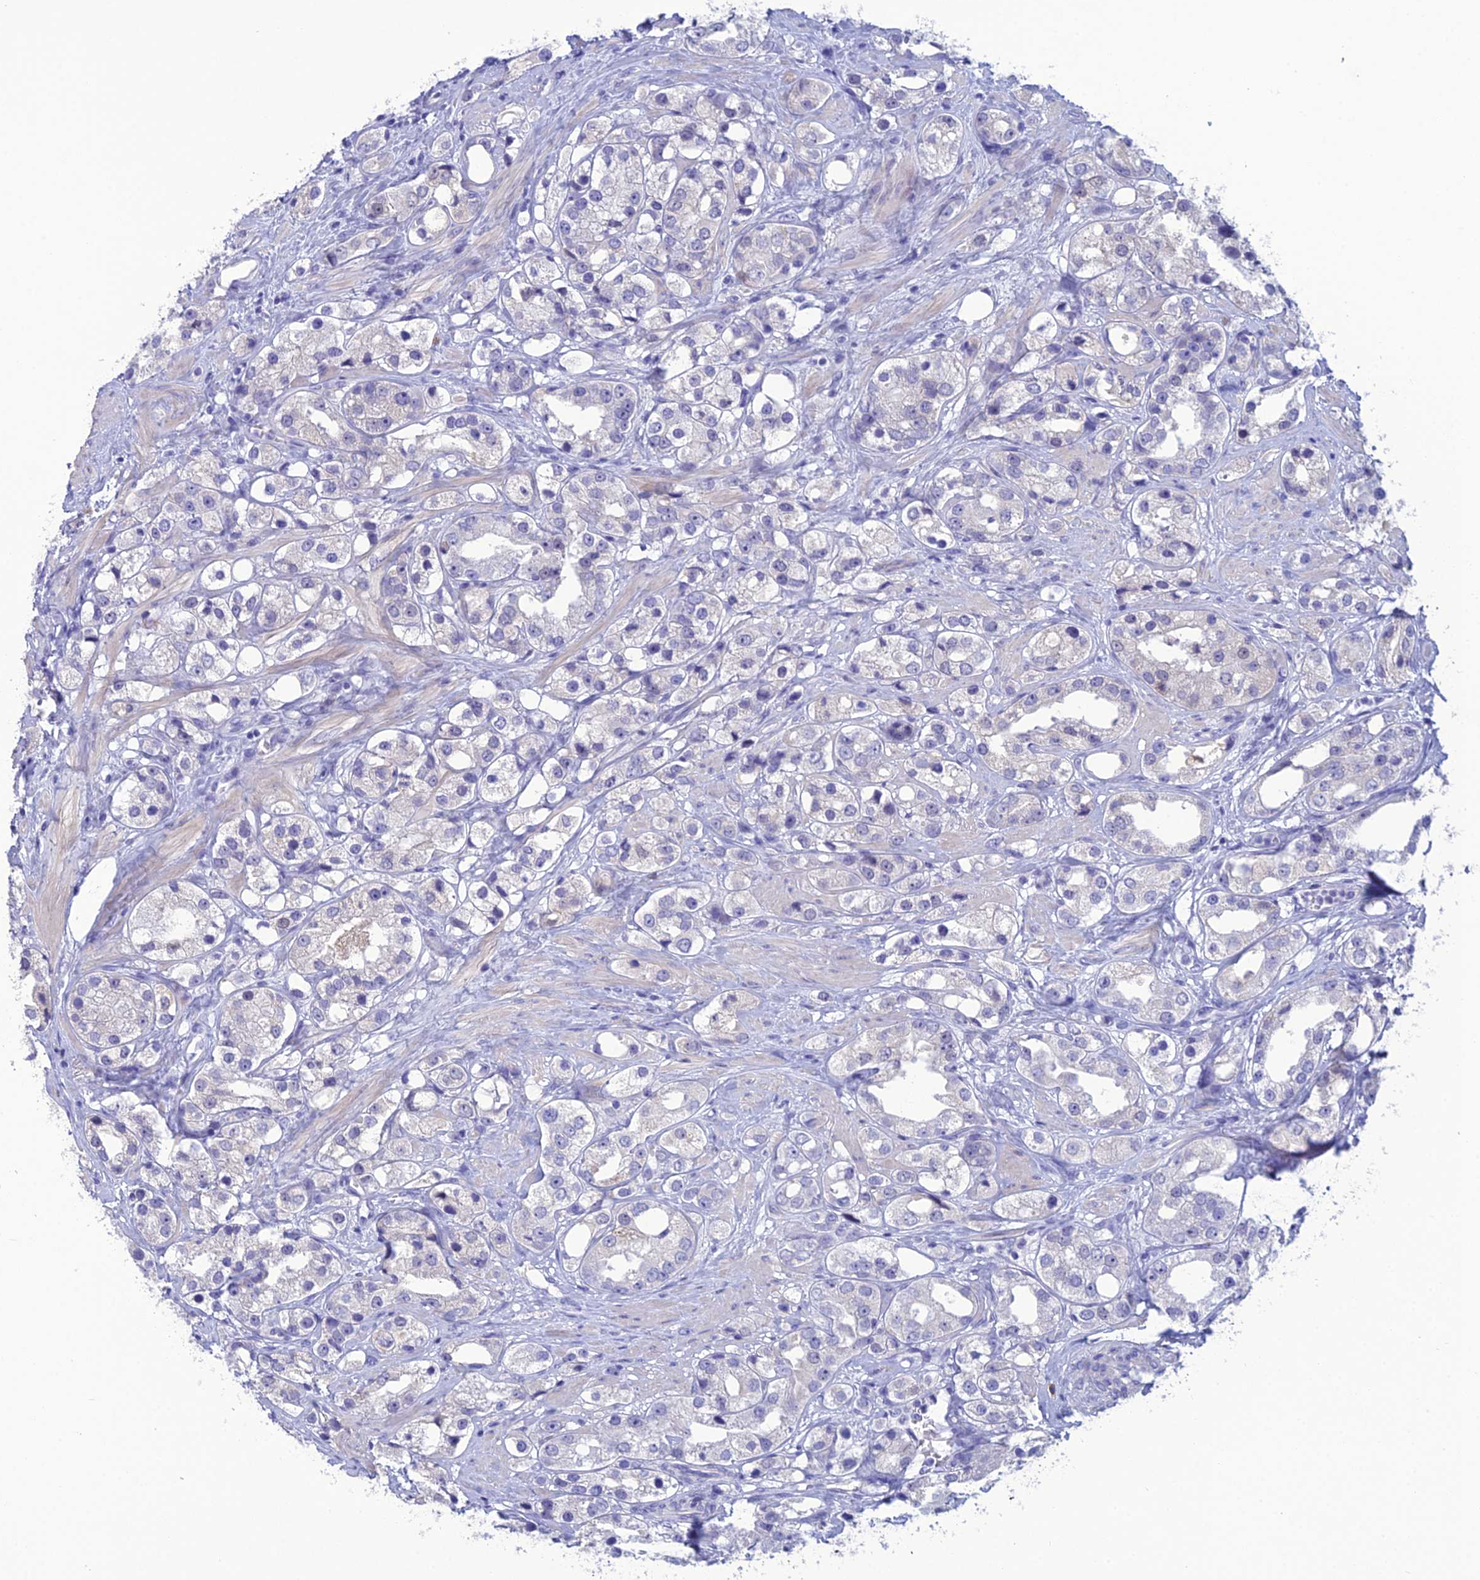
{"staining": {"intensity": "negative", "quantity": "none", "location": "none"}, "tissue": "prostate cancer", "cell_type": "Tumor cells", "image_type": "cancer", "snomed": [{"axis": "morphology", "description": "Adenocarcinoma, NOS"}, {"axis": "topography", "description": "Prostate"}], "caption": "The photomicrograph displays no significant positivity in tumor cells of adenocarcinoma (prostate).", "gene": "CRB2", "patient": {"sex": "male", "age": 79}}